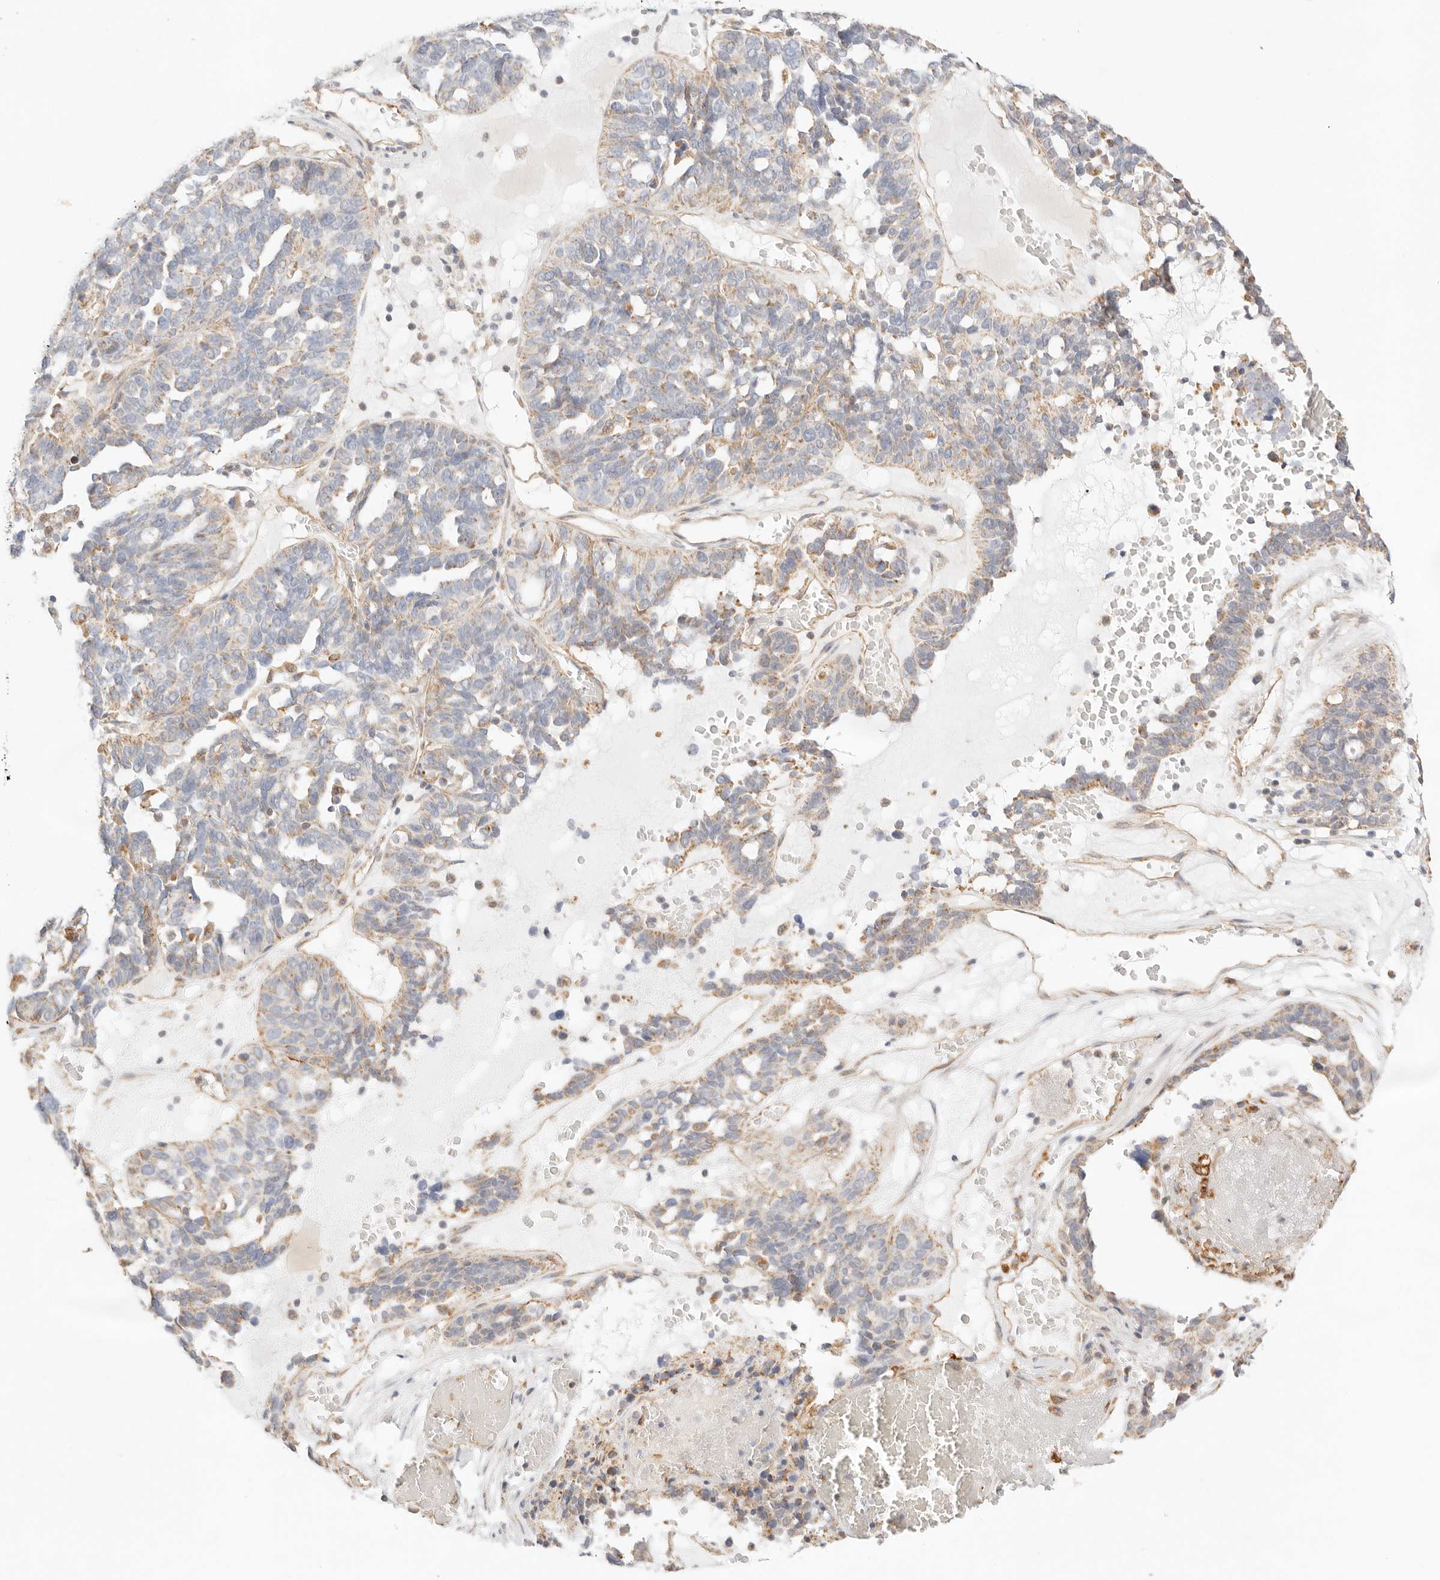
{"staining": {"intensity": "weak", "quantity": ">75%", "location": "cytoplasmic/membranous"}, "tissue": "ovarian cancer", "cell_type": "Tumor cells", "image_type": "cancer", "snomed": [{"axis": "morphology", "description": "Cystadenocarcinoma, serous, NOS"}, {"axis": "topography", "description": "Ovary"}], "caption": "The immunohistochemical stain shows weak cytoplasmic/membranous staining in tumor cells of ovarian serous cystadenocarcinoma tissue. (DAB (3,3'-diaminobenzidine) = brown stain, brightfield microscopy at high magnification).", "gene": "ZC3H11A", "patient": {"sex": "female", "age": 59}}